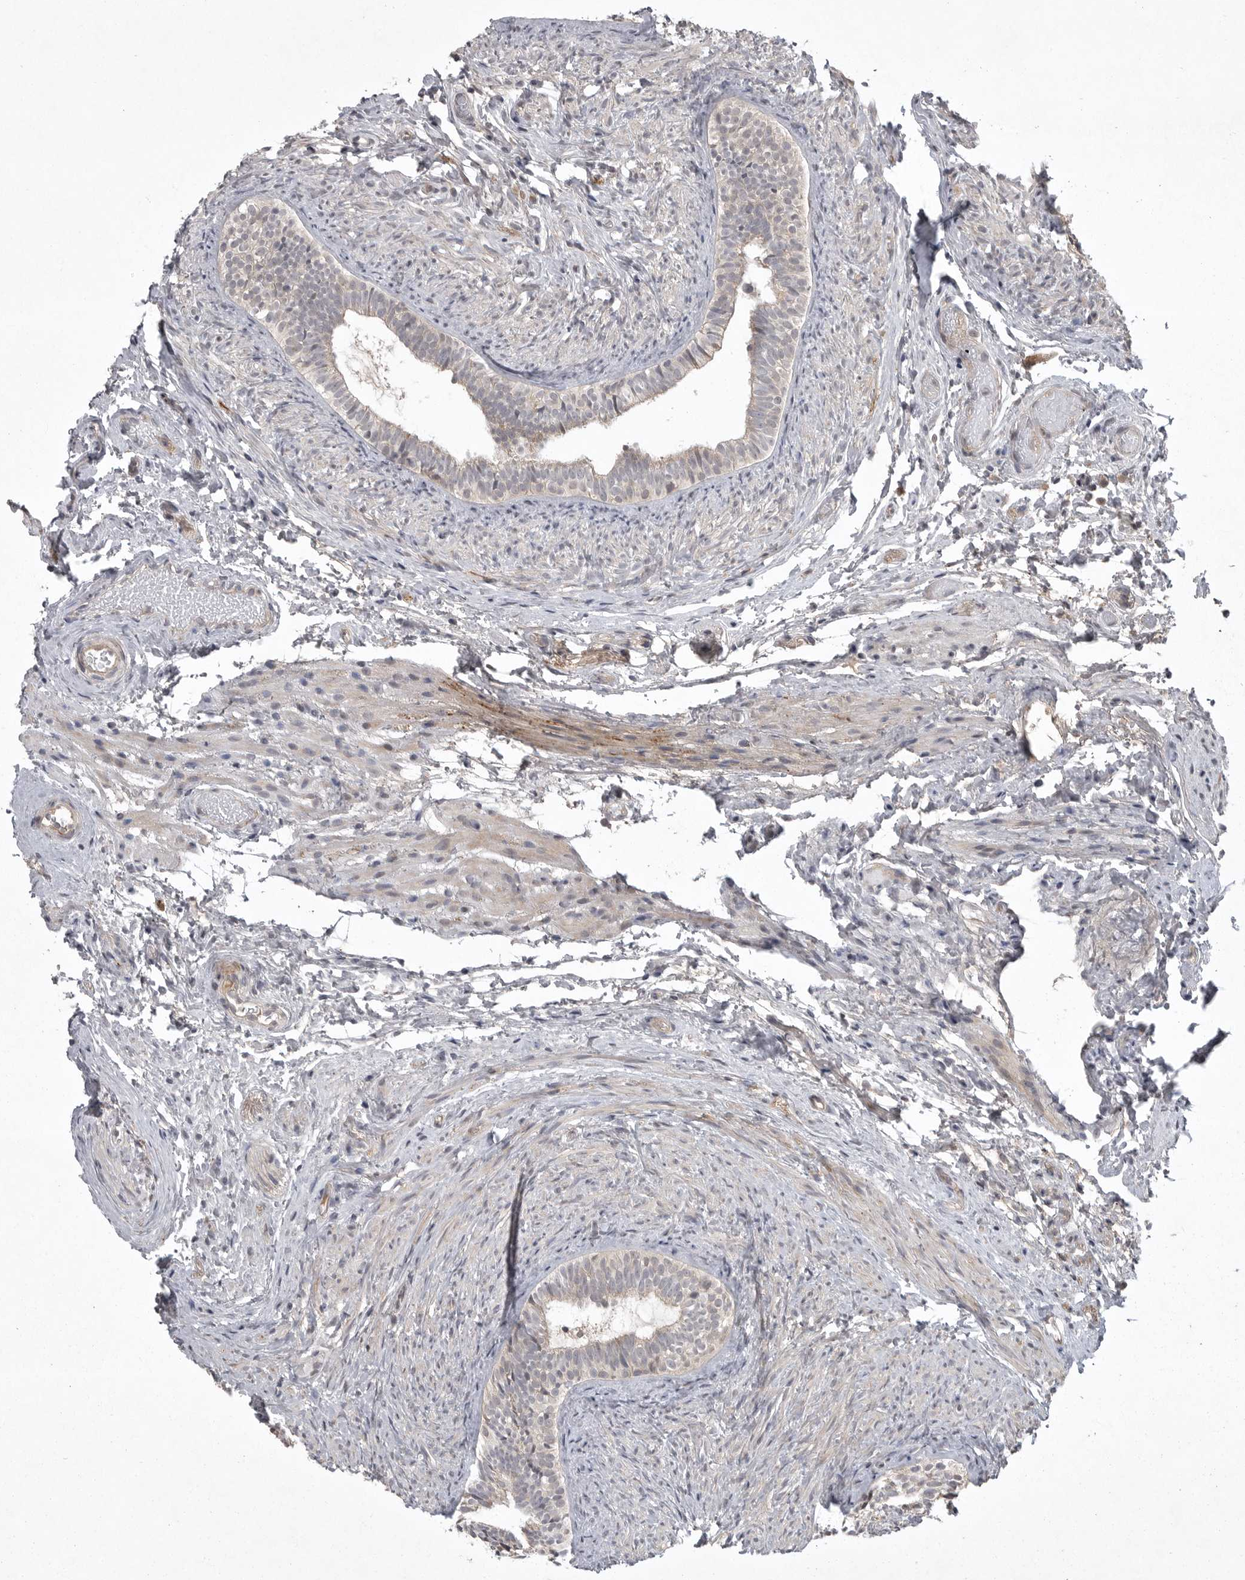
{"staining": {"intensity": "moderate", "quantity": ">75%", "location": "cytoplasmic/membranous"}, "tissue": "epididymis", "cell_type": "Glandular cells", "image_type": "normal", "snomed": [{"axis": "morphology", "description": "Normal tissue, NOS"}, {"axis": "topography", "description": "Epididymis"}], "caption": "Epididymis stained for a protein reveals moderate cytoplasmic/membranous positivity in glandular cells. Immunohistochemistry stains the protein of interest in brown and the nuclei are stained blue.", "gene": "GPR31", "patient": {"sex": "male", "age": 5}}